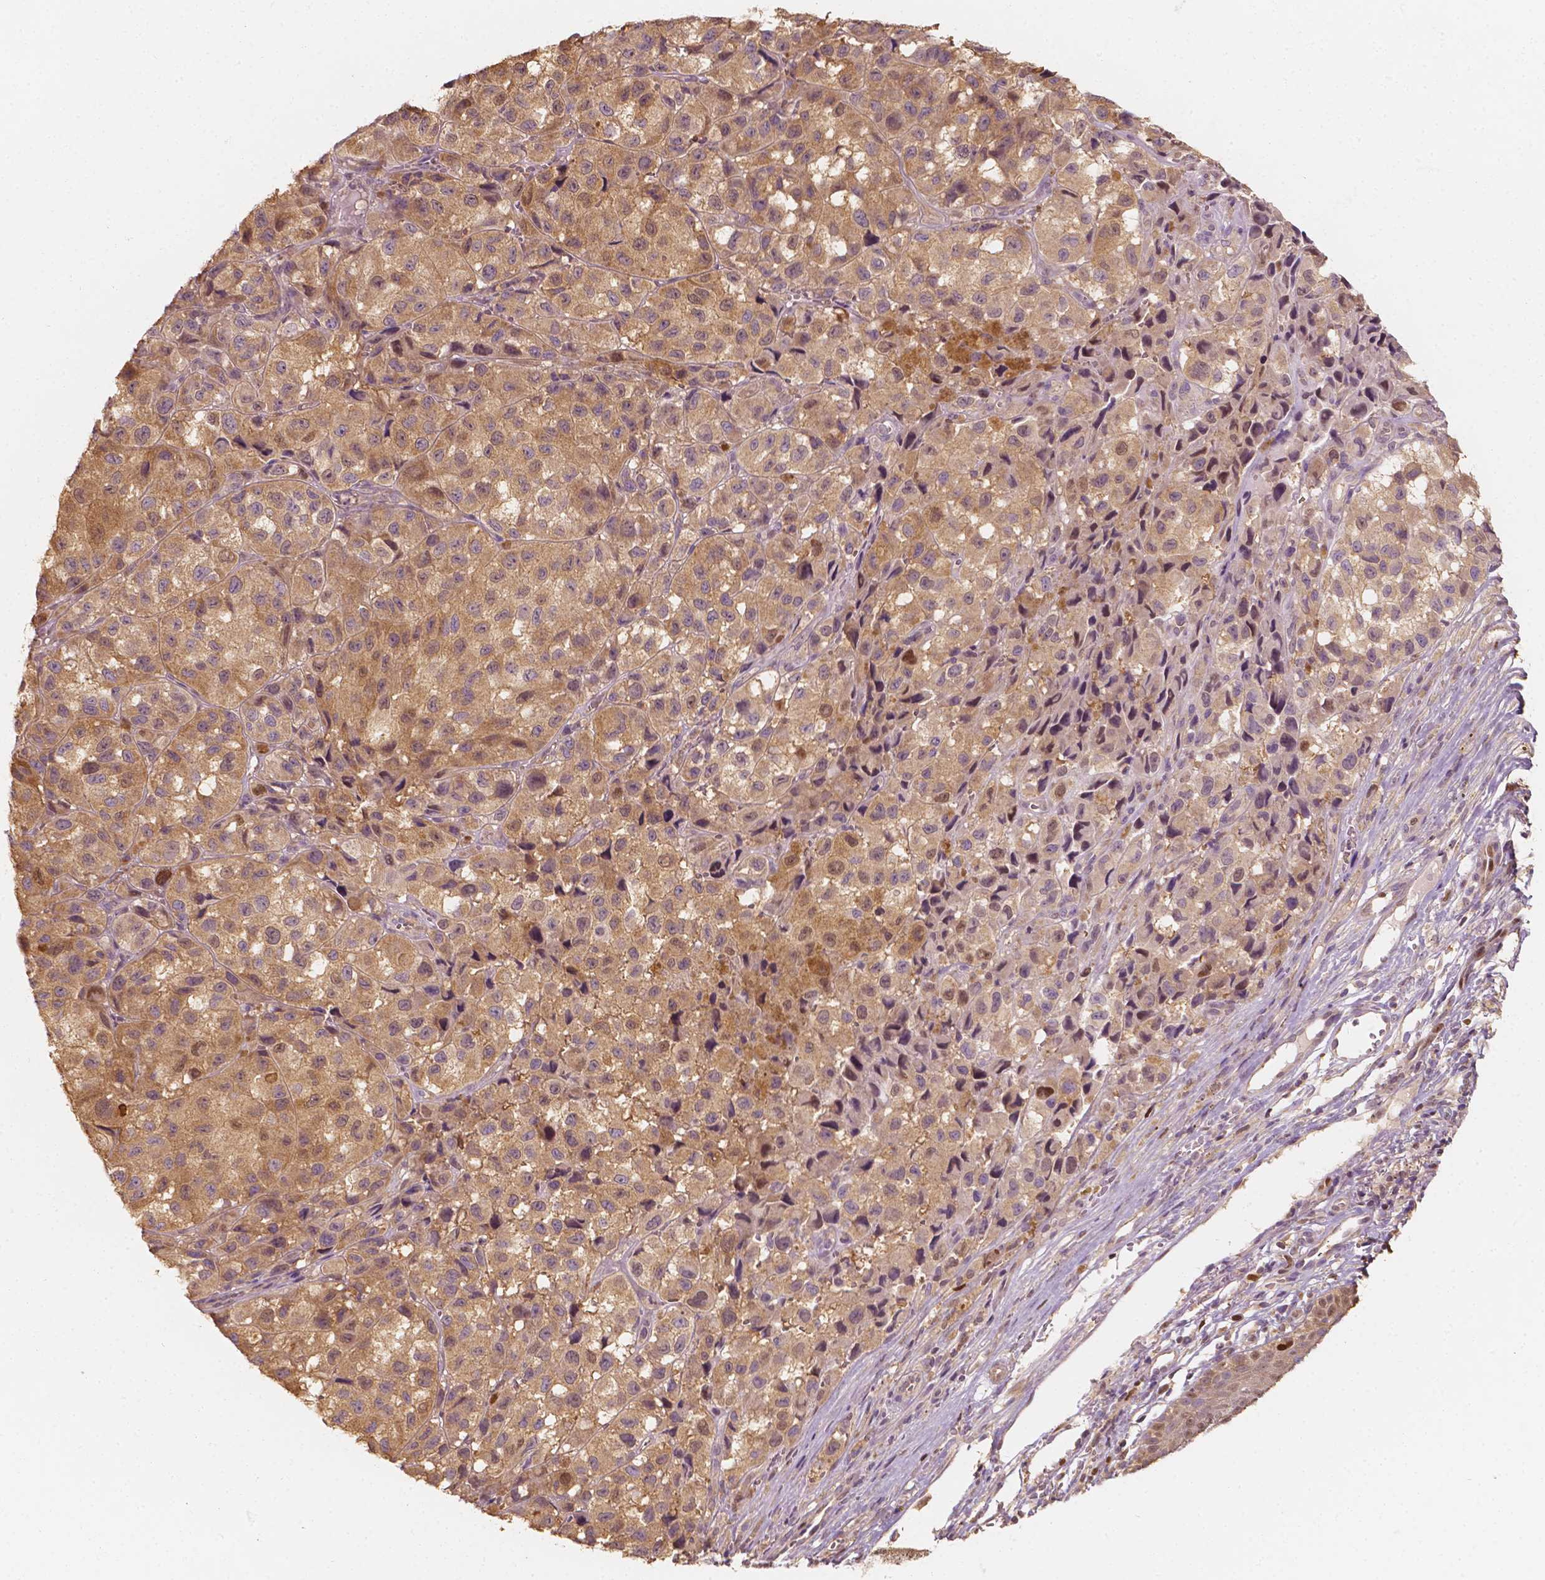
{"staining": {"intensity": "moderate", "quantity": "25%-75%", "location": "cytoplasmic/membranous"}, "tissue": "melanoma", "cell_type": "Tumor cells", "image_type": "cancer", "snomed": [{"axis": "morphology", "description": "Malignant melanoma, NOS"}, {"axis": "topography", "description": "Skin"}], "caption": "Moderate cytoplasmic/membranous protein staining is seen in approximately 25%-75% of tumor cells in melanoma. The protein is stained brown, and the nuclei are stained in blue (DAB IHC with brightfield microscopy, high magnification).", "gene": "TBC1D17", "patient": {"sex": "male", "age": 93}}